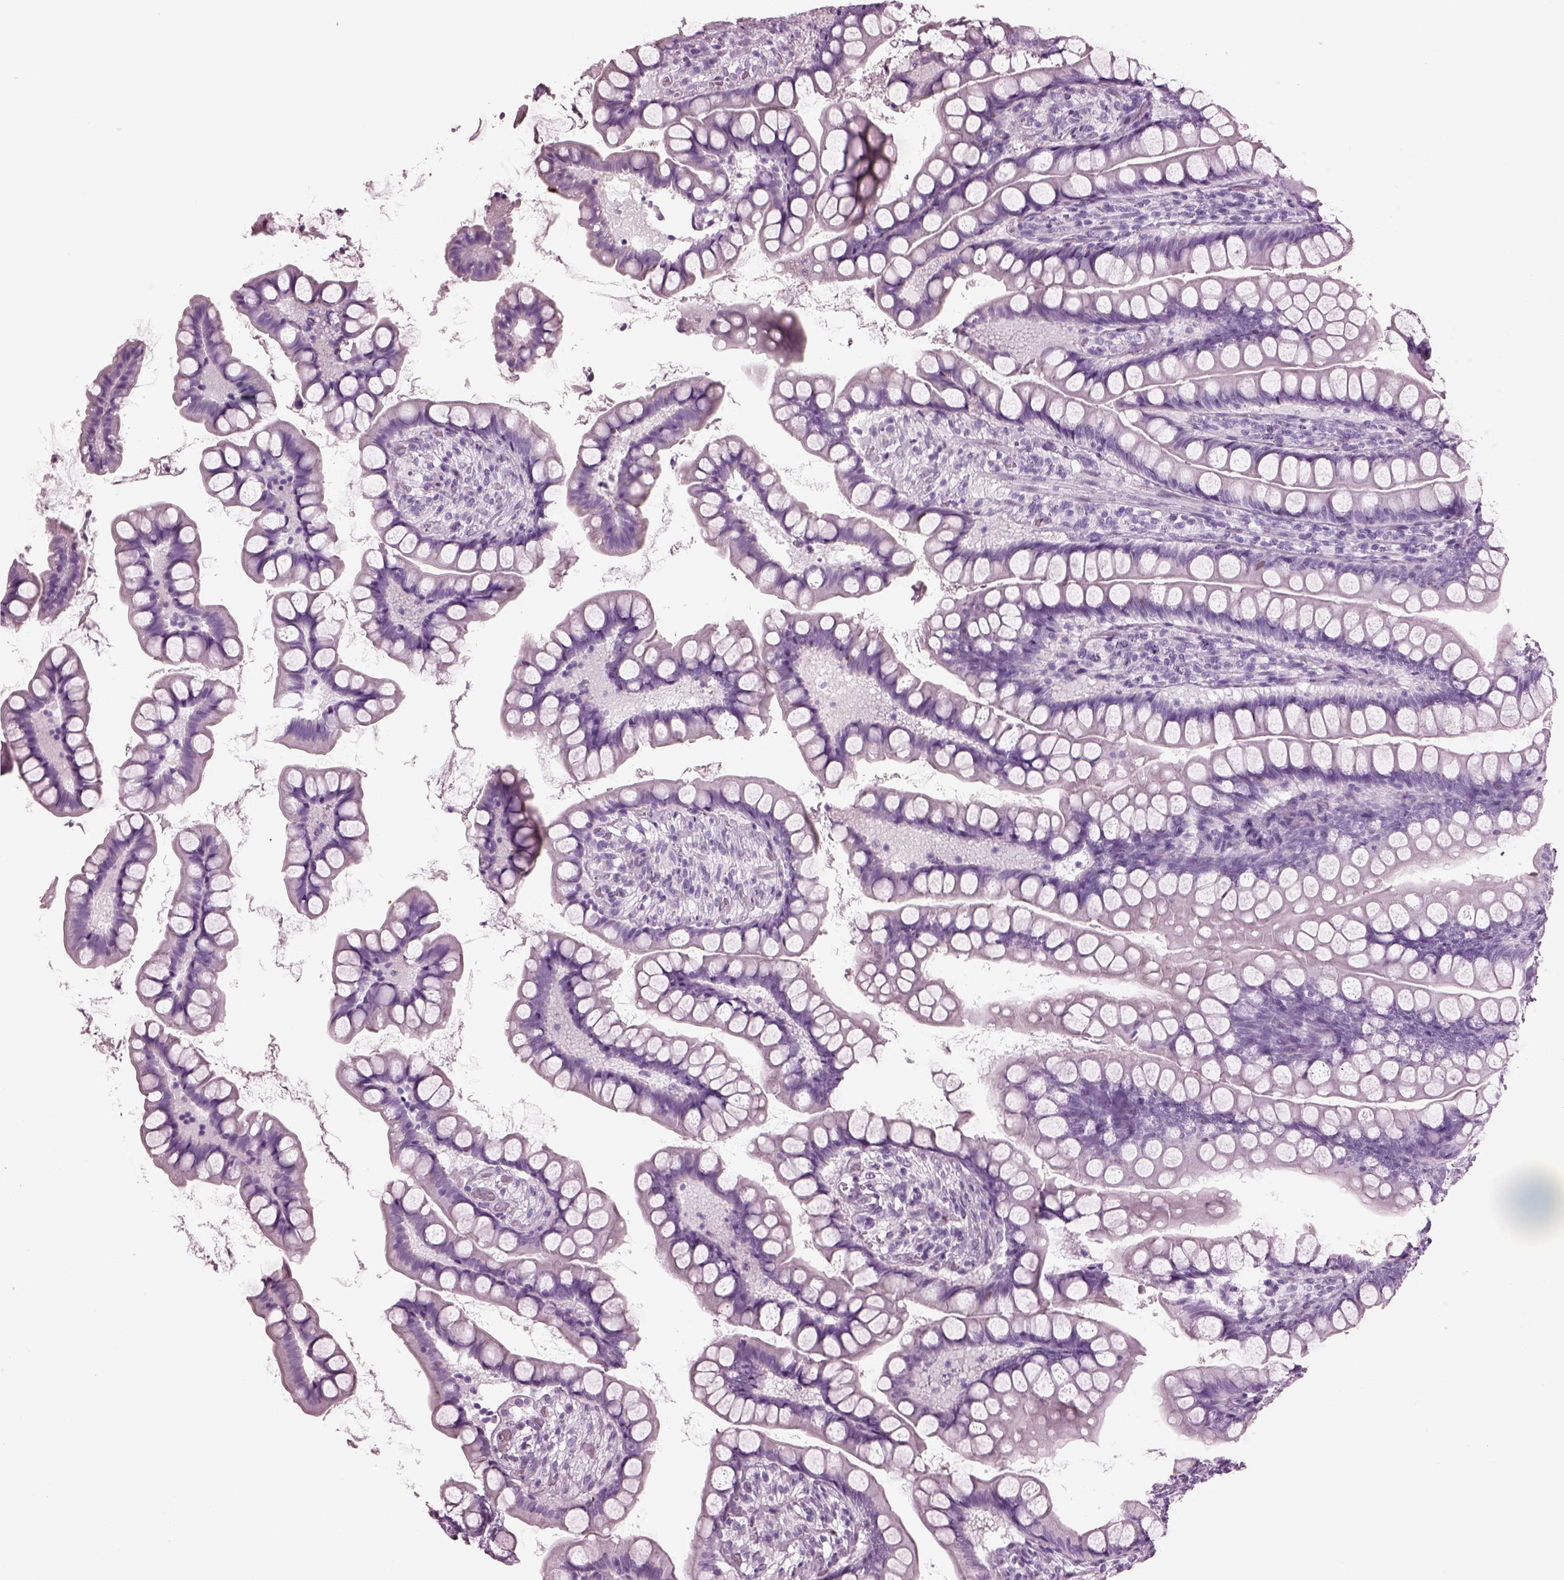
{"staining": {"intensity": "negative", "quantity": "none", "location": "none"}, "tissue": "small intestine", "cell_type": "Glandular cells", "image_type": "normal", "snomed": [{"axis": "morphology", "description": "Normal tissue, NOS"}, {"axis": "topography", "description": "Small intestine"}], "caption": "DAB (3,3'-diaminobenzidine) immunohistochemical staining of normal human small intestine displays no significant positivity in glandular cells. (Brightfield microscopy of DAB (3,3'-diaminobenzidine) immunohistochemistry at high magnification).", "gene": "KRTAP3", "patient": {"sex": "male", "age": 70}}